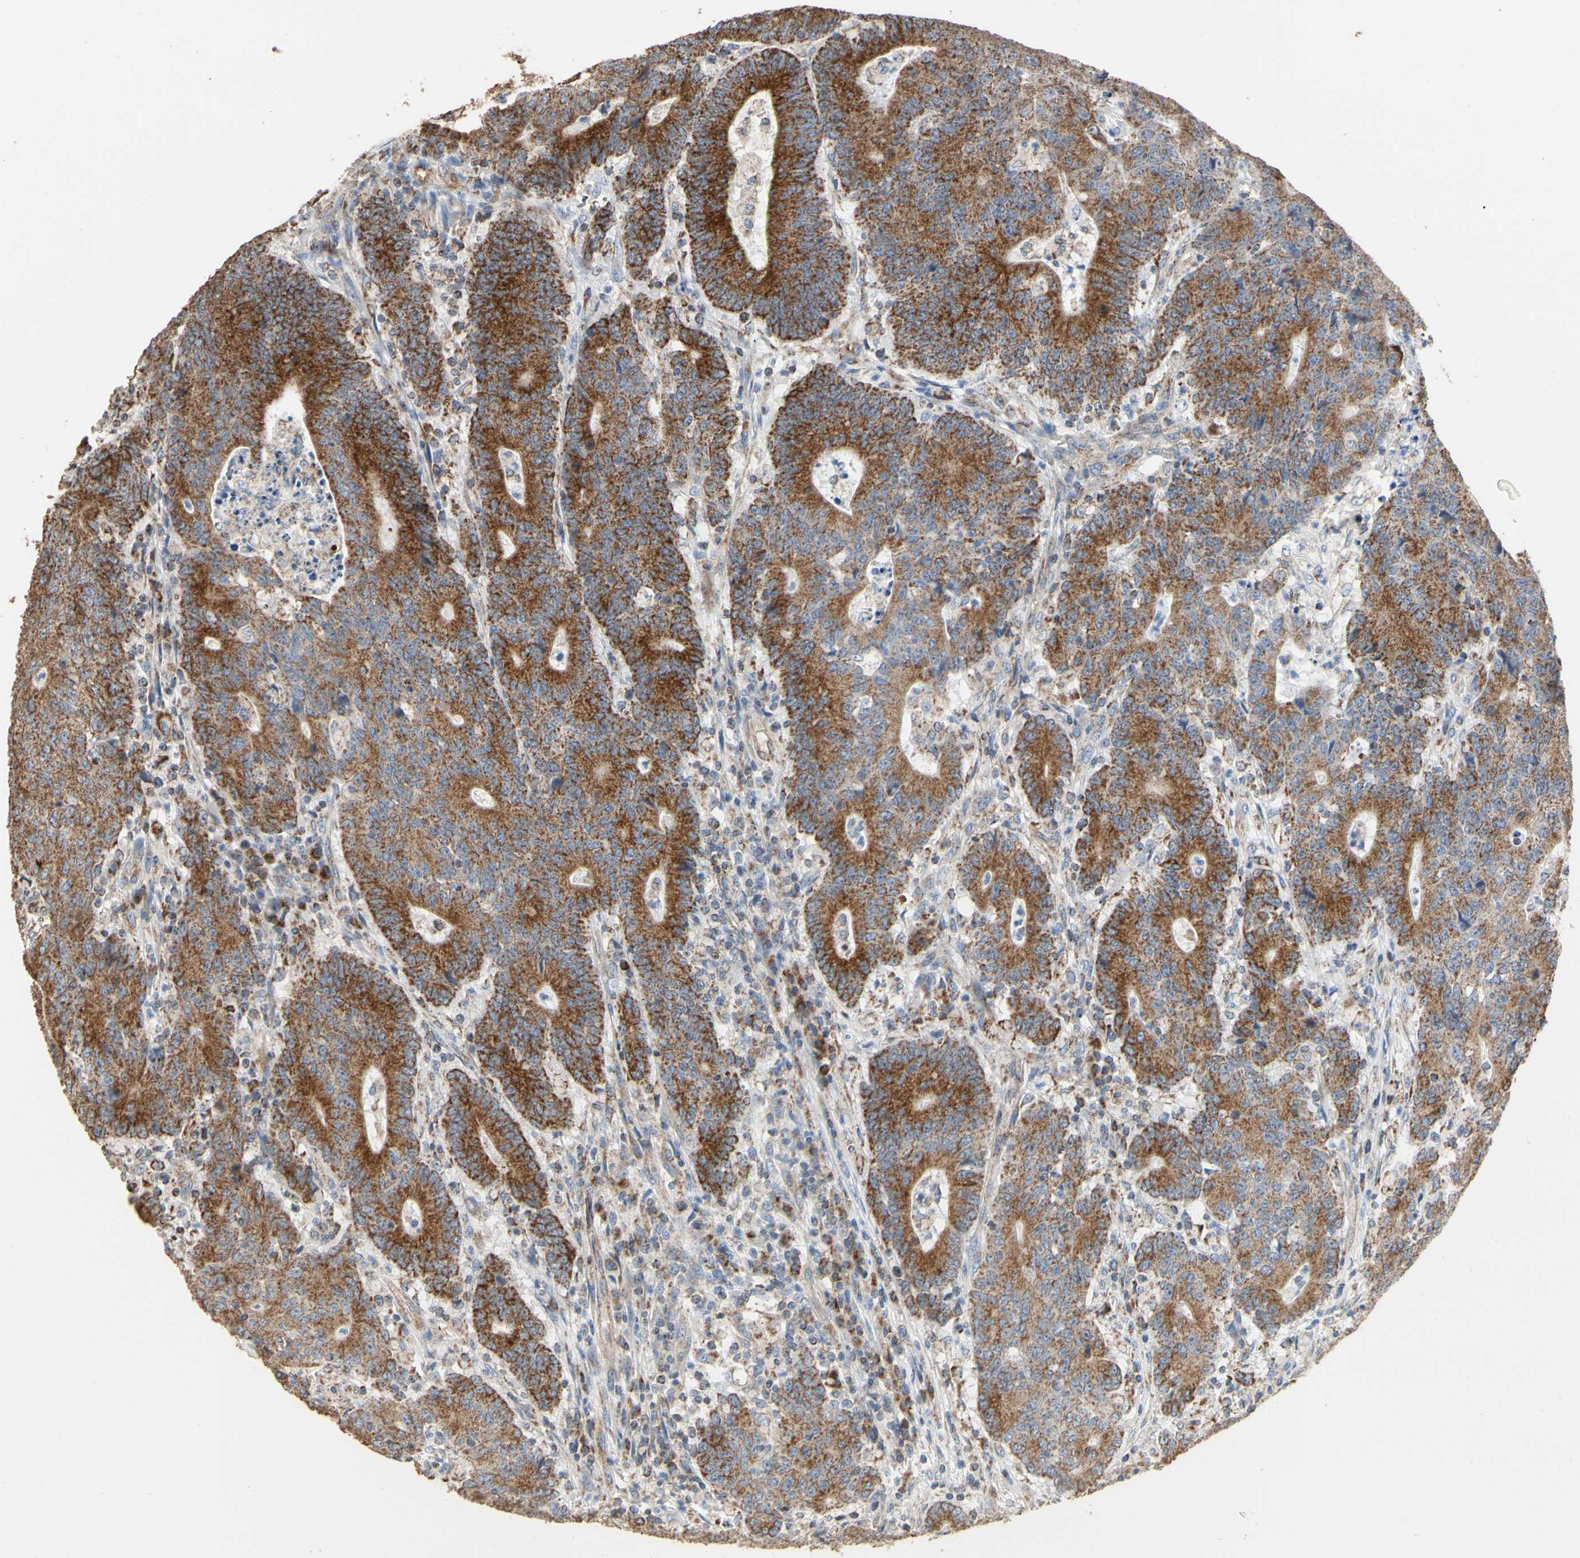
{"staining": {"intensity": "moderate", "quantity": ">75%", "location": "cytoplasmic/membranous"}, "tissue": "colorectal cancer", "cell_type": "Tumor cells", "image_type": "cancer", "snomed": [{"axis": "morphology", "description": "Normal tissue, NOS"}, {"axis": "morphology", "description": "Adenocarcinoma, NOS"}, {"axis": "topography", "description": "Colon"}], "caption": "Moderate cytoplasmic/membranous staining is appreciated in approximately >75% of tumor cells in colorectal cancer (adenocarcinoma).", "gene": "TUBA1A", "patient": {"sex": "female", "age": 75}}